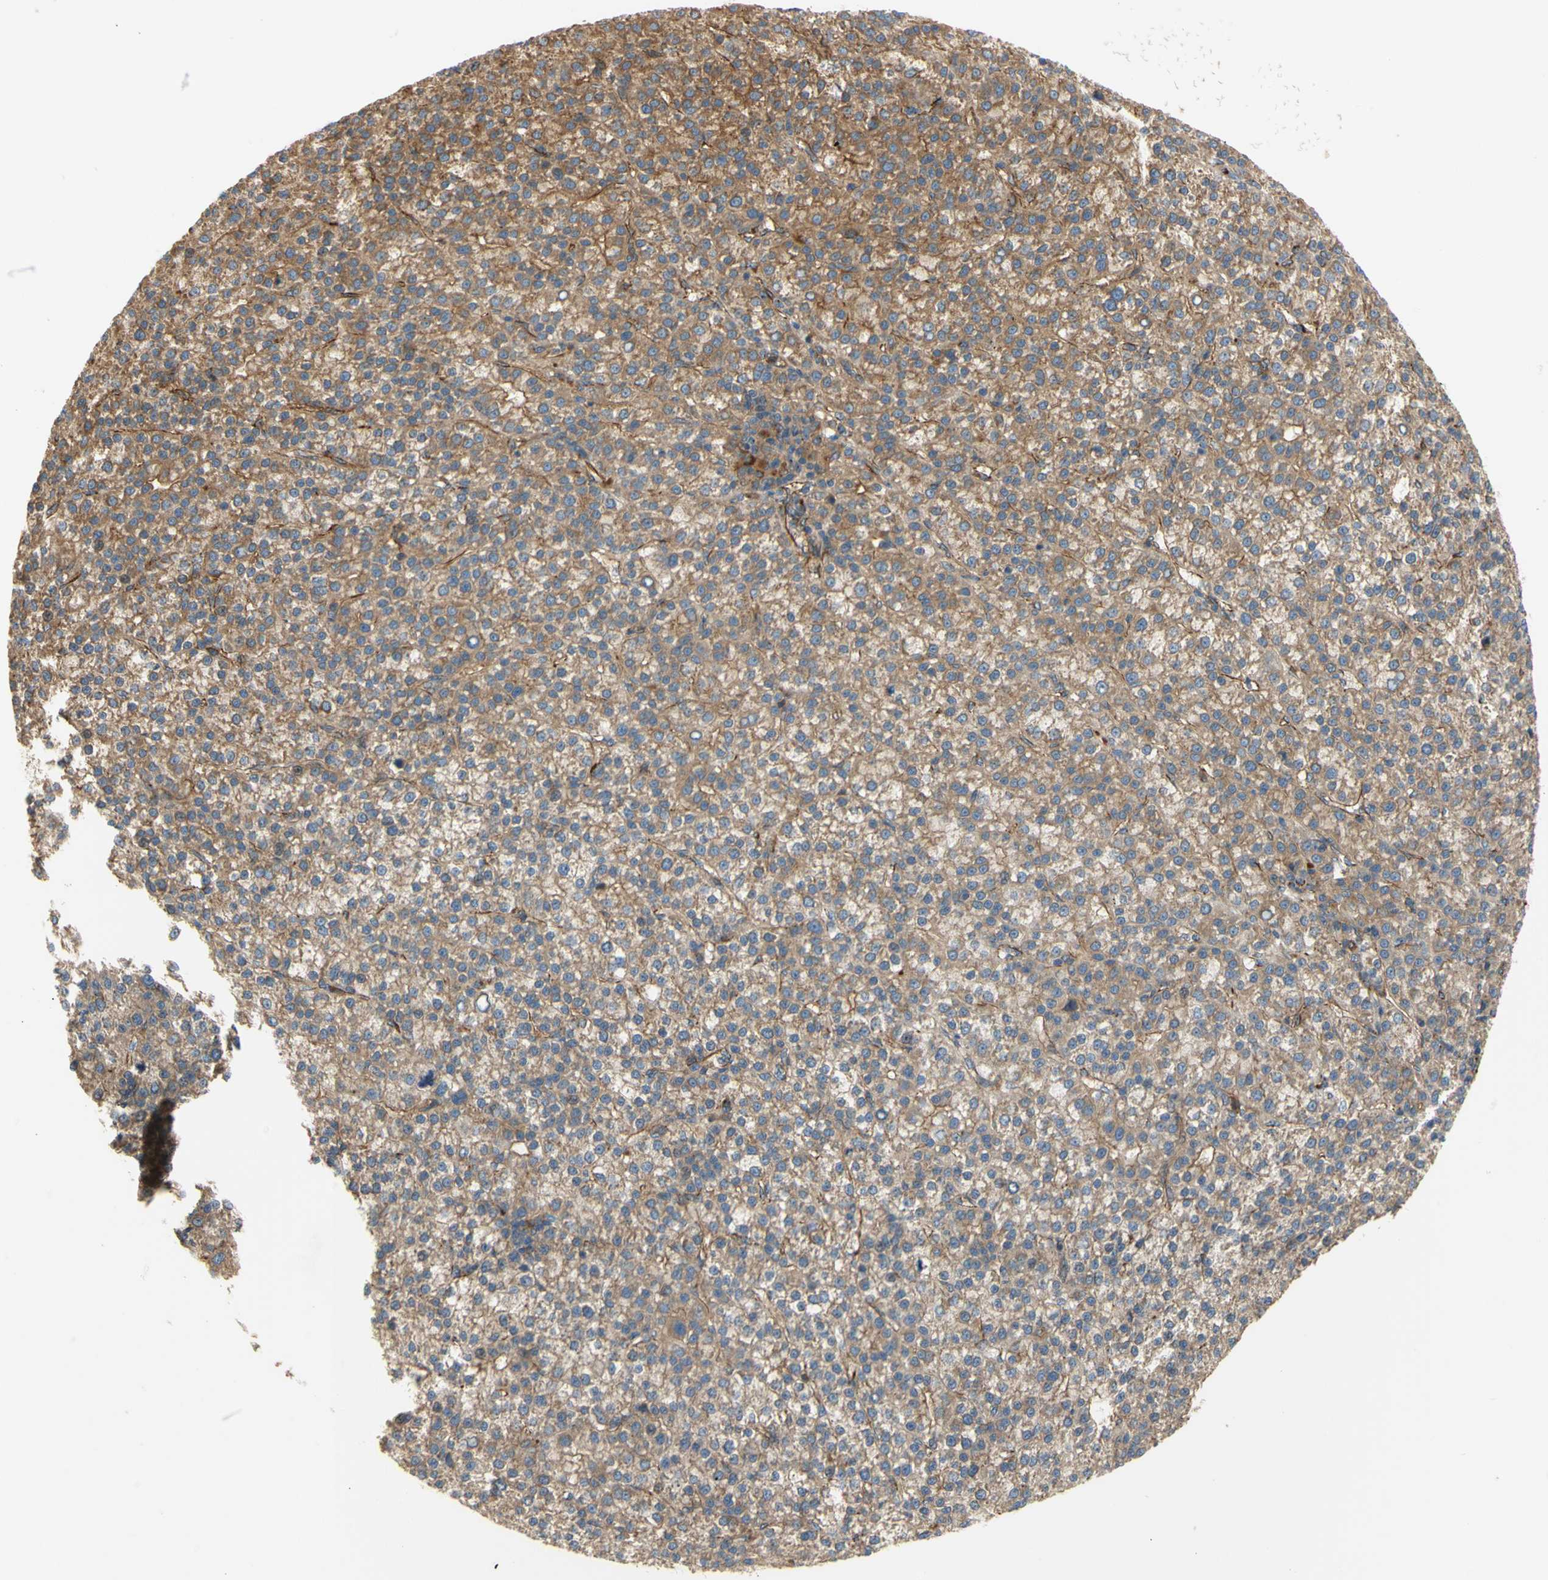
{"staining": {"intensity": "moderate", "quantity": "<25%", "location": "cytoplasmic/membranous"}, "tissue": "liver cancer", "cell_type": "Tumor cells", "image_type": "cancer", "snomed": [{"axis": "morphology", "description": "Carcinoma, Hepatocellular, NOS"}, {"axis": "topography", "description": "Liver"}], "caption": "IHC photomicrograph of liver hepatocellular carcinoma stained for a protein (brown), which displays low levels of moderate cytoplasmic/membranous staining in about <25% of tumor cells.", "gene": "TUBG2", "patient": {"sex": "female", "age": 58}}